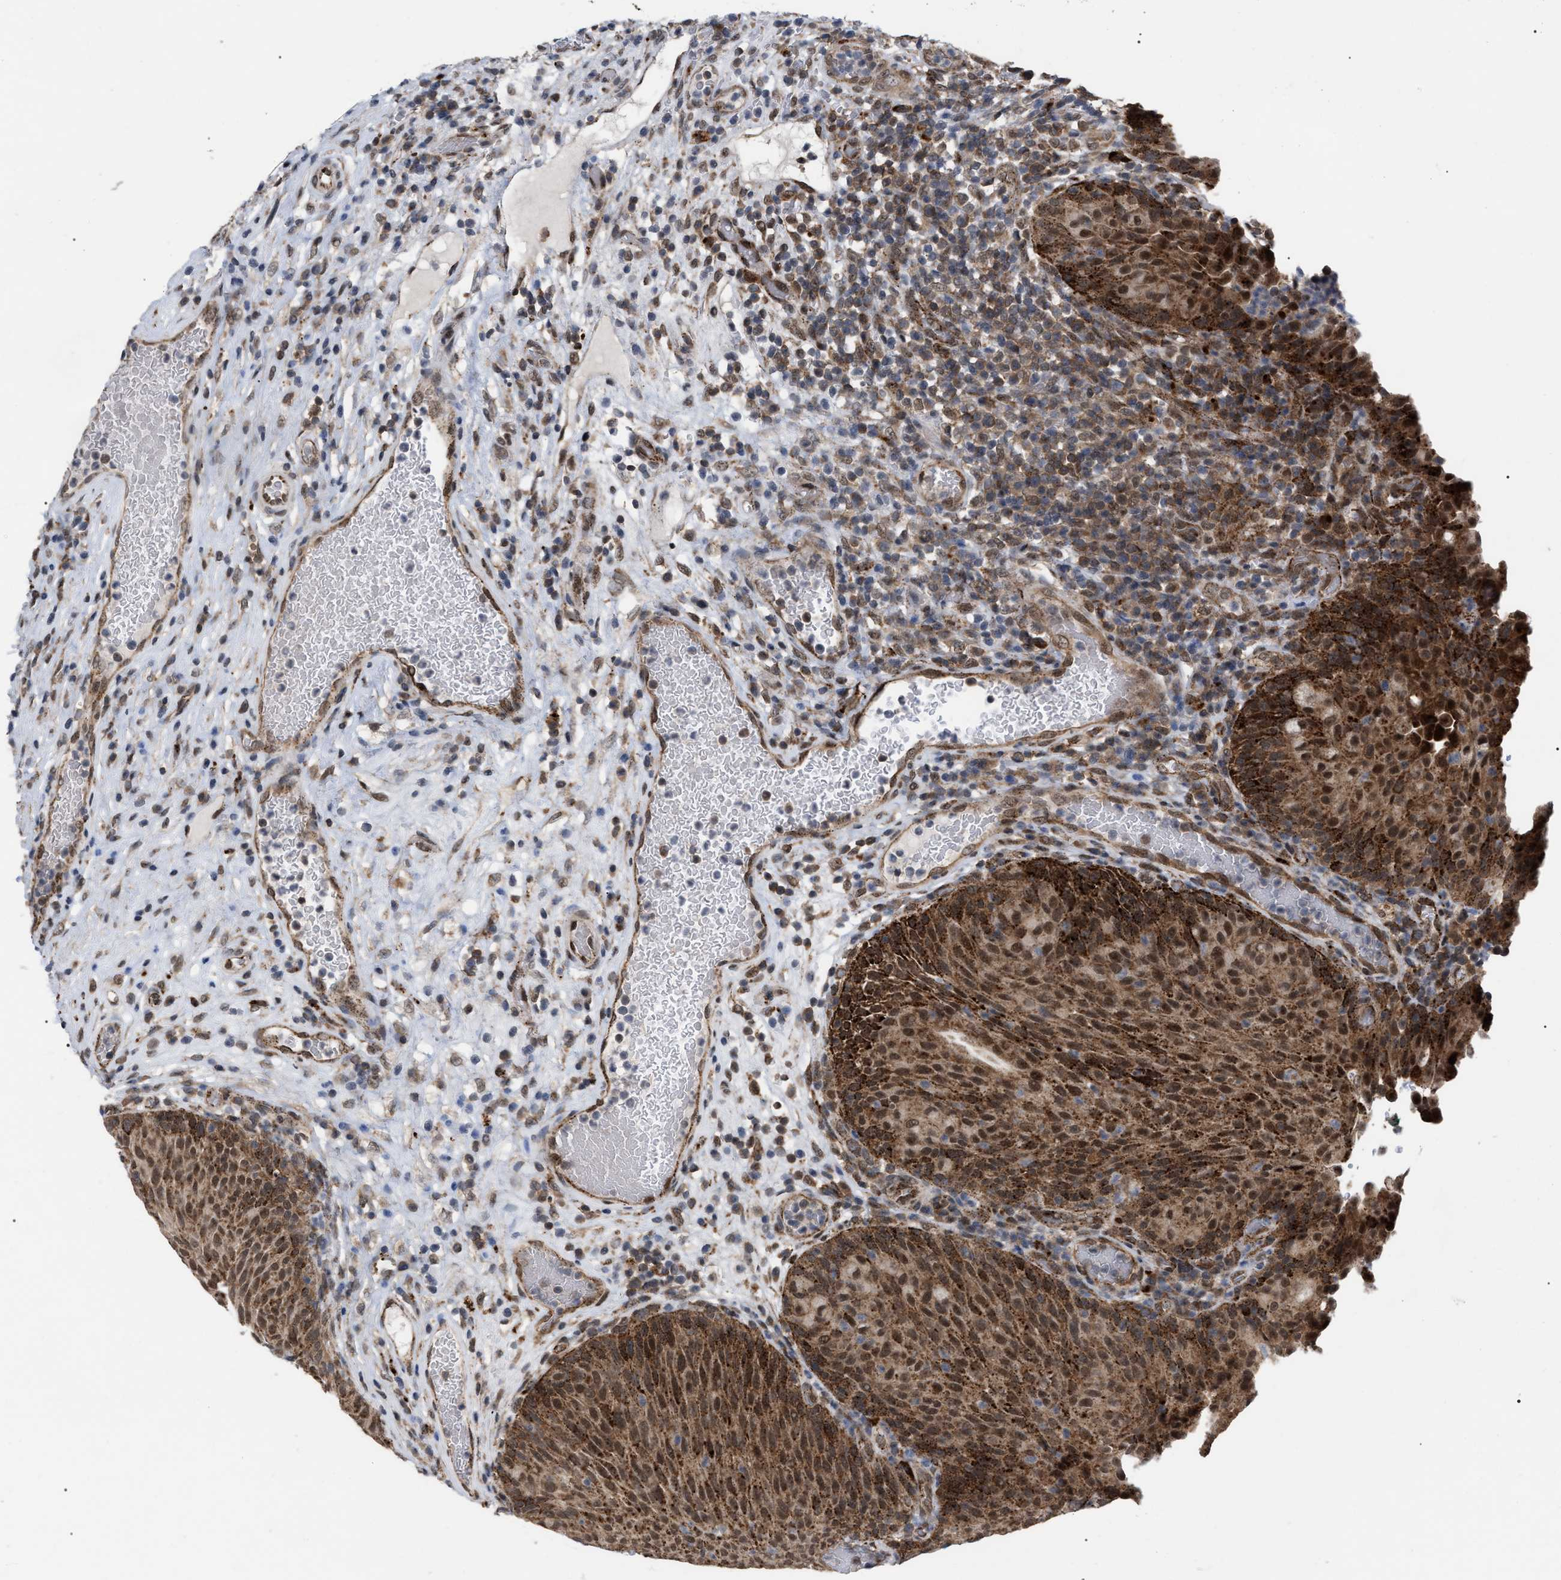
{"staining": {"intensity": "moderate", "quantity": ">75%", "location": "cytoplasmic/membranous,nuclear"}, "tissue": "urothelial cancer", "cell_type": "Tumor cells", "image_type": "cancer", "snomed": [{"axis": "morphology", "description": "Urothelial carcinoma, Low grade"}, {"axis": "topography", "description": "Urinary bladder"}], "caption": "Low-grade urothelial carcinoma was stained to show a protein in brown. There is medium levels of moderate cytoplasmic/membranous and nuclear expression in about >75% of tumor cells.", "gene": "UPF1", "patient": {"sex": "female", "age": 75}}